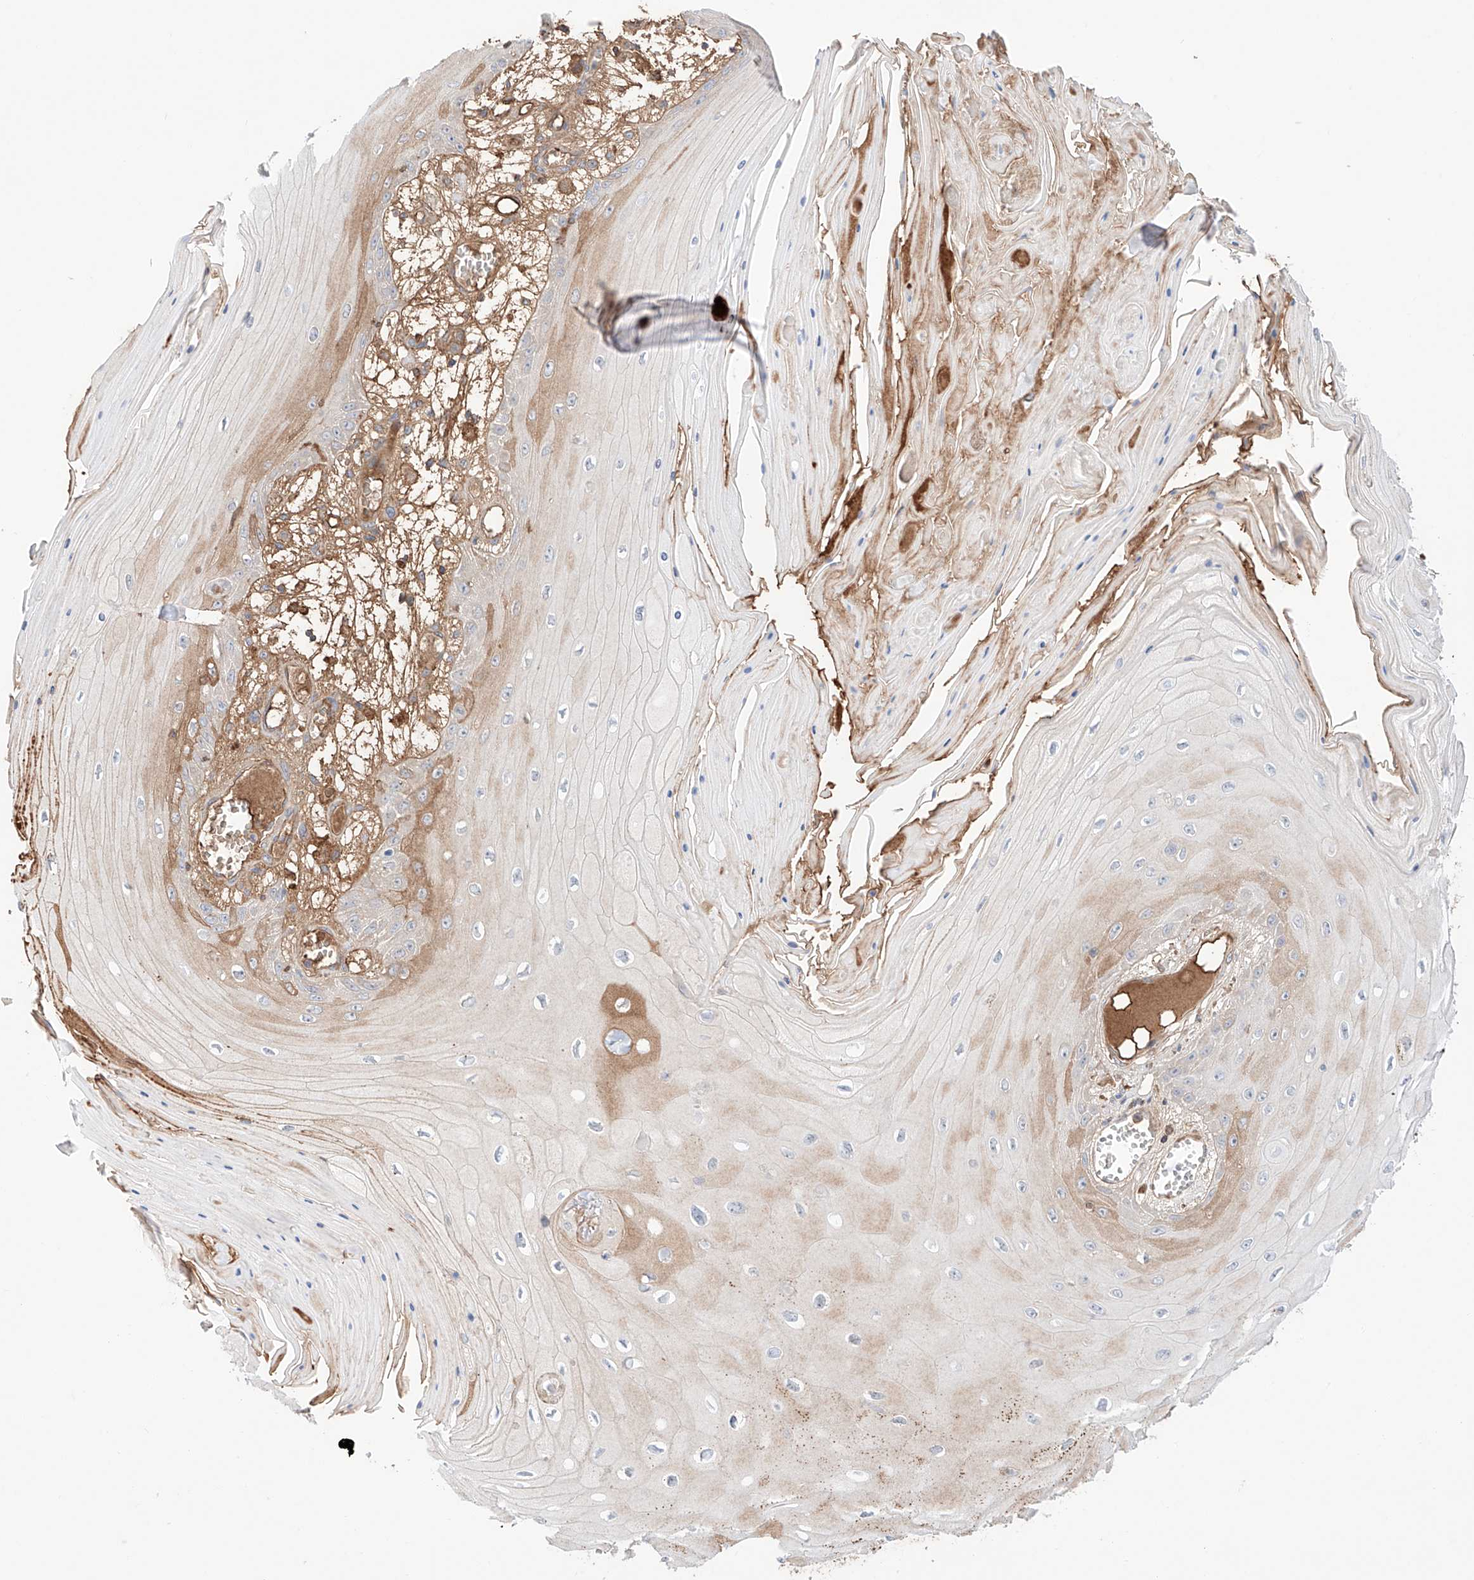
{"staining": {"intensity": "moderate", "quantity": "25%-75%", "location": "cytoplasmic/membranous"}, "tissue": "skin cancer", "cell_type": "Tumor cells", "image_type": "cancer", "snomed": [{"axis": "morphology", "description": "Squamous cell carcinoma, NOS"}, {"axis": "topography", "description": "Skin"}], "caption": "Immunohistochemical staining of skin squamous cell carcinoma shows medium levels of moderate cytoplasmic/membranous protein positivity in approximately 25%-75% of tumor cells. Using DAB (brown) and hematoxylin (blue) stains, captured at high magnification using brightfield microscopy.", "gene": "PGGT1B", "patient": {"sex": "male", "age": 74}}